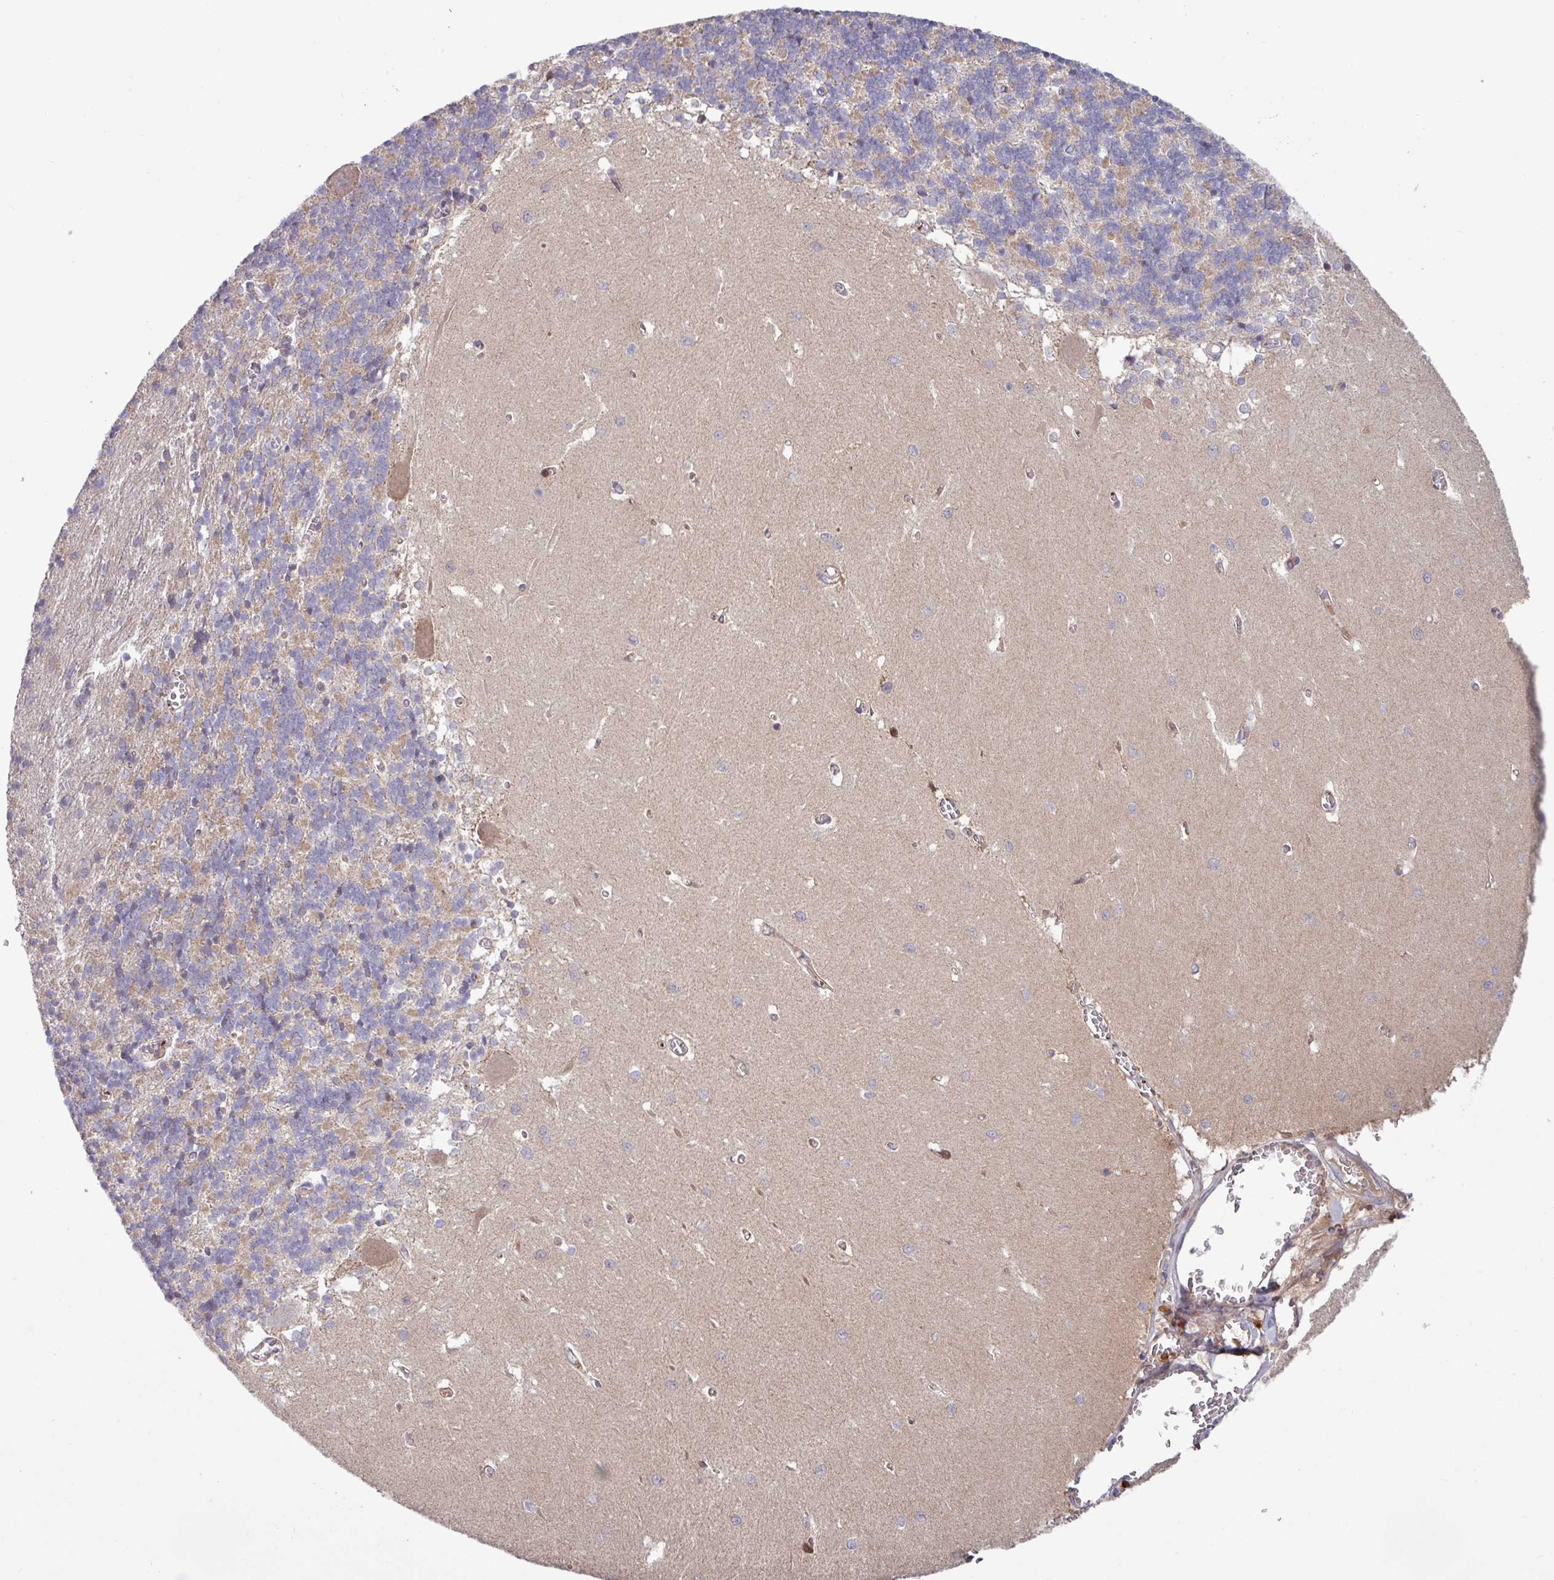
{"staining": {"intensity": "negative", "quantity": "none", "location": "none"}, "tissue": "cerebellum", "cell_type": "Cells in granular layer", "image_type": "normal", "snomed": [{"axis": "morphology", "description": "Normal tissue, NOS"}, {"axis": "topography", "description": "Cerebellum"}], "caption": "Immunohistochemical staining of normal cerebellum reveals no significant positivity in cells in granular layer. Brightfield microscopy of immunohistochemistry stained with DAB (3,3'-diaminobenzidine) (brown) and hematoxylin (blue), captured at high magnification.", "gene": "TNFSF12", "patient": {"sex": "male", "age": 37}}